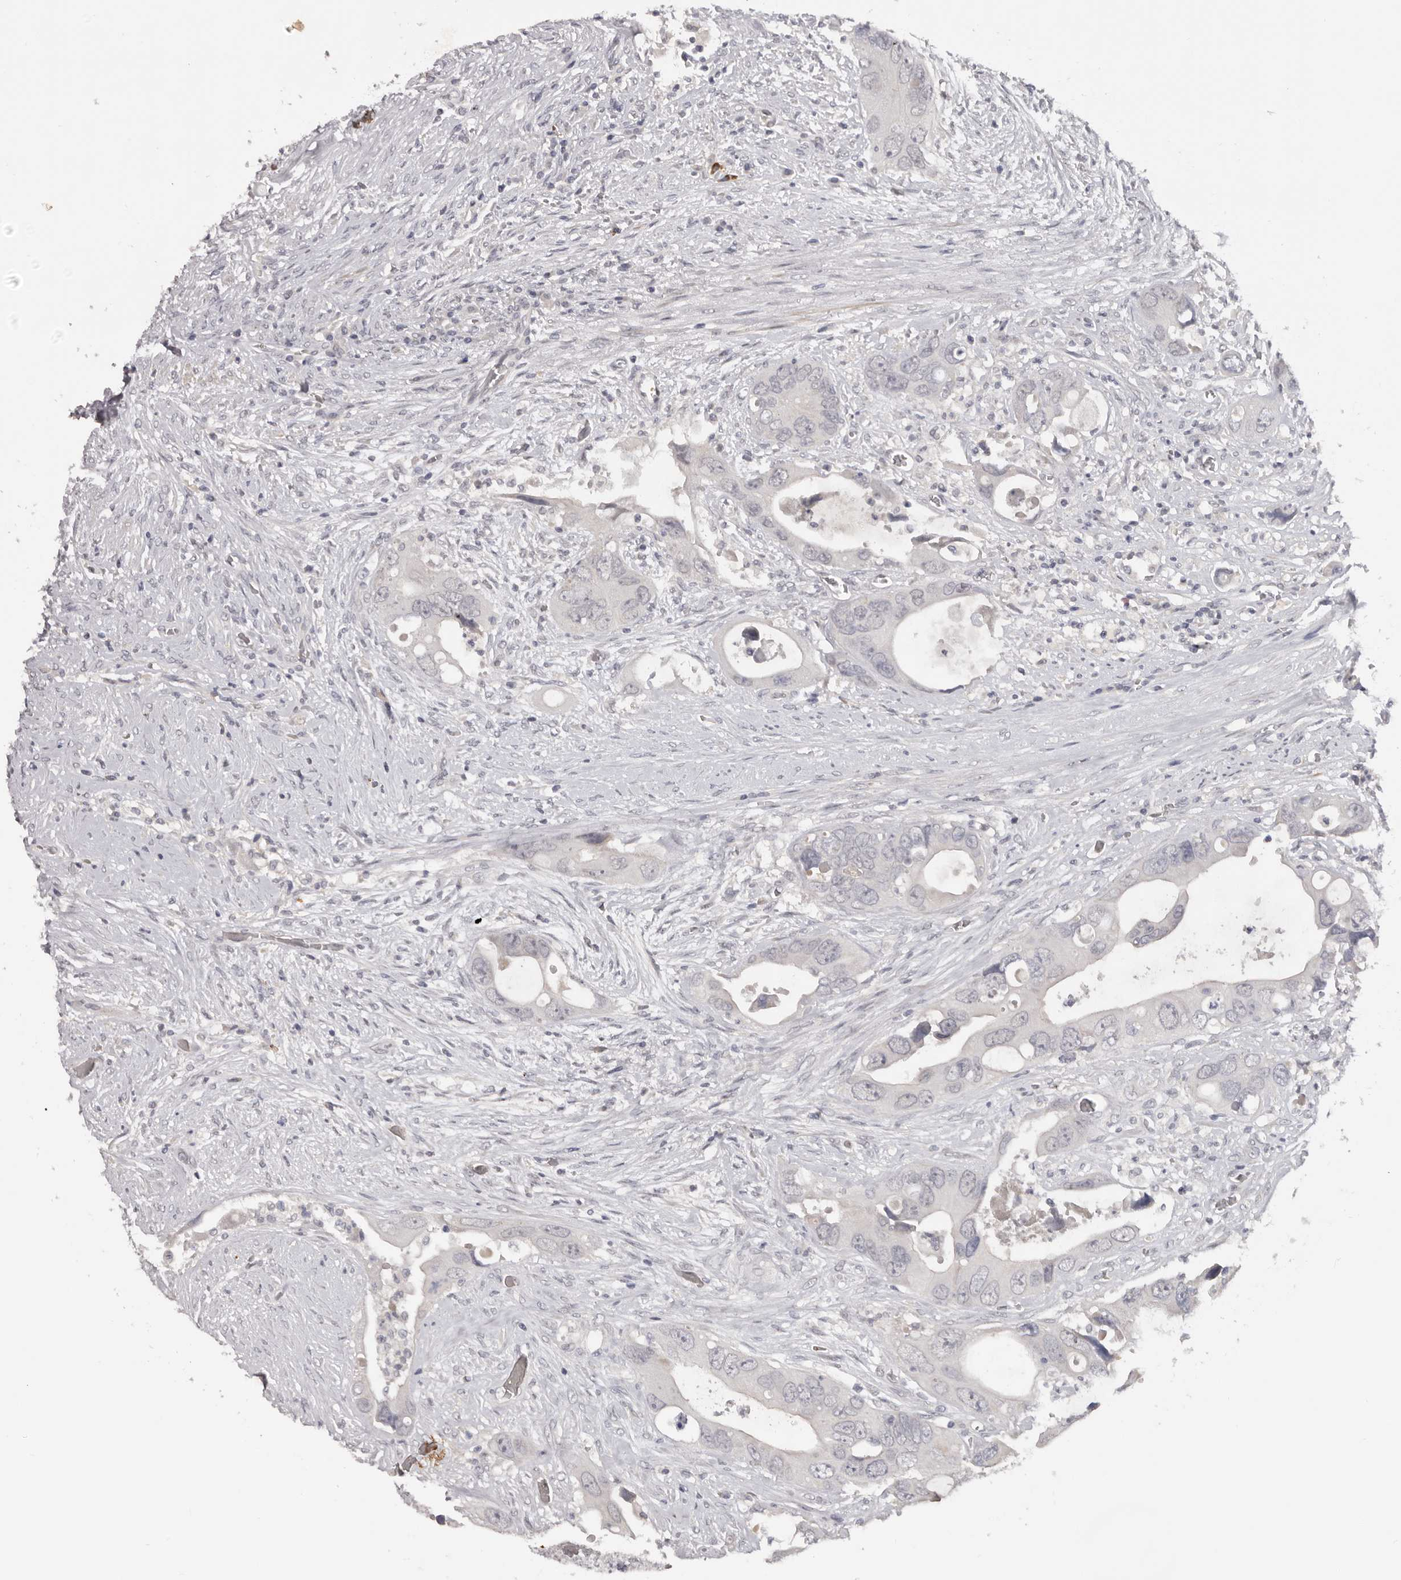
{"staining": {"intensity": "negative", "quantity": "none", "location": "none"}, "tissue": "colorectal cancer", "cell_type": "Tumor cells", "image_type": "cancer", "snomed": [{"axis": "morphology", "description": "Adenocarcinoma, NOS"}, {"axis": "topography", "description": "Rectum"}], "caption": "Immunohistochemistry image of neoplastic tissue: human adenocarcinoma (colorectal) stained with DAB (3,3'-diaminobenzidine) reveals no significant protein expression in tumor cells.", "gene": "TNR", "patient": {"sex": "male", "age": 70}}